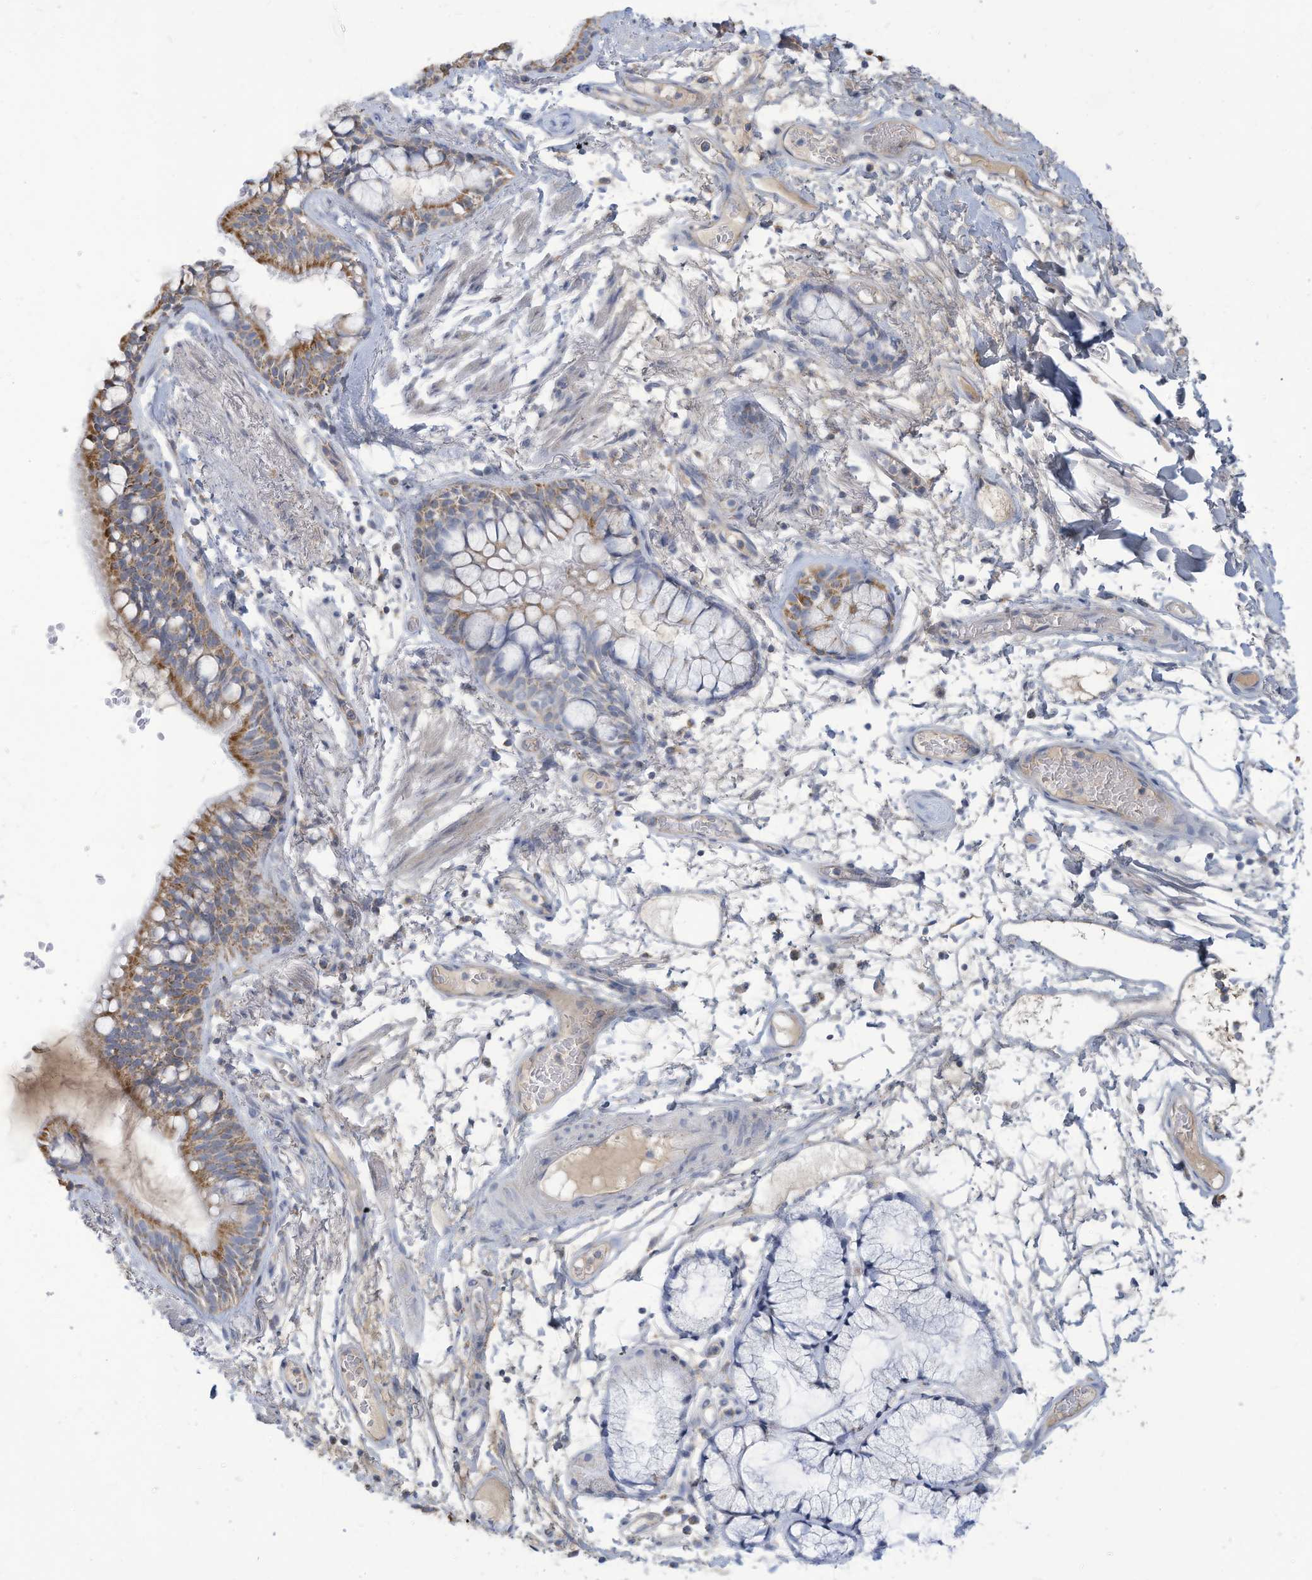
{"staining": {"intensity": "moderate", "quantity": "25%-75%", "location": "cytoplasmic/membranous"}, "tissue": "bronchus", "cell_type": "Respiratory epithelial cells", "image_type": "normal", "snomed": [{"axis": "morphology", "description": "Normal tissue, NOS"}, {"axis": "topography", "description": "Cartilage tissue"}, {"axis": "topography", "description": "Bronchus"}], "caption": "Bronchus stained with a brown dye displays moderate cytoplasmic/membranous positive expression in approximately 25%-75% of respiratory epithelial cells.", "gene": "NLN", "patient": {"sex": "female", "age": 73}}